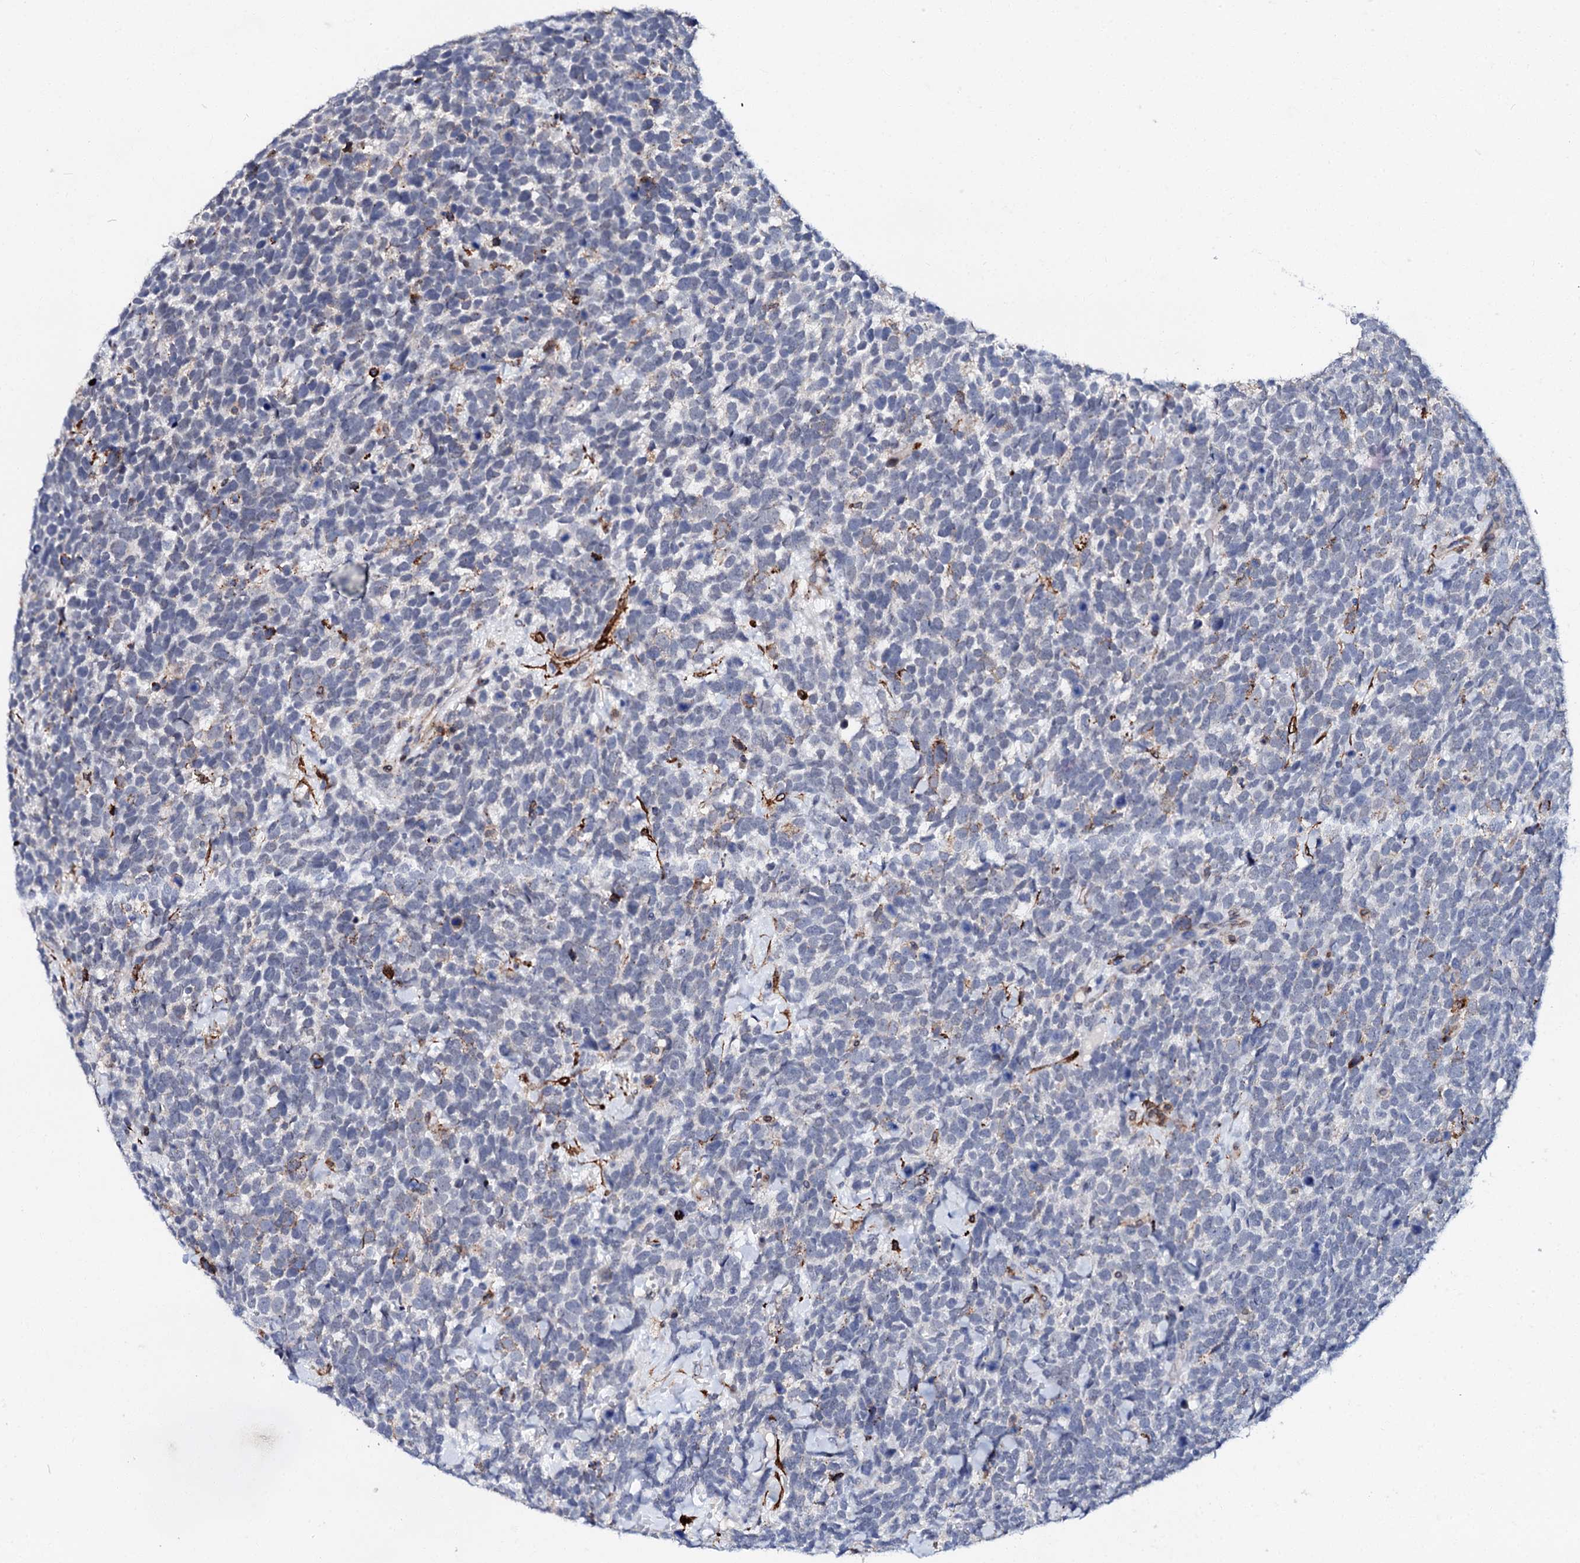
{"staining": {"intensity": "negative", "quantity": "none", "location": "none"}, "tissue": "urothelial cancer", "cell_type": "Tumor cells", "image_type": "cancer", "snomed": [{"axis": "morphology", "description": "Urothelial carcinoma, High grade"}, {"axis": "topography", "description": "Urinary bladder"}], "caption": "This is an IHC image of human urothelial cancer. There is no staining in tumor cells.", "gene": "MED13L", "patient": {"sex": "female", "age": 82}}